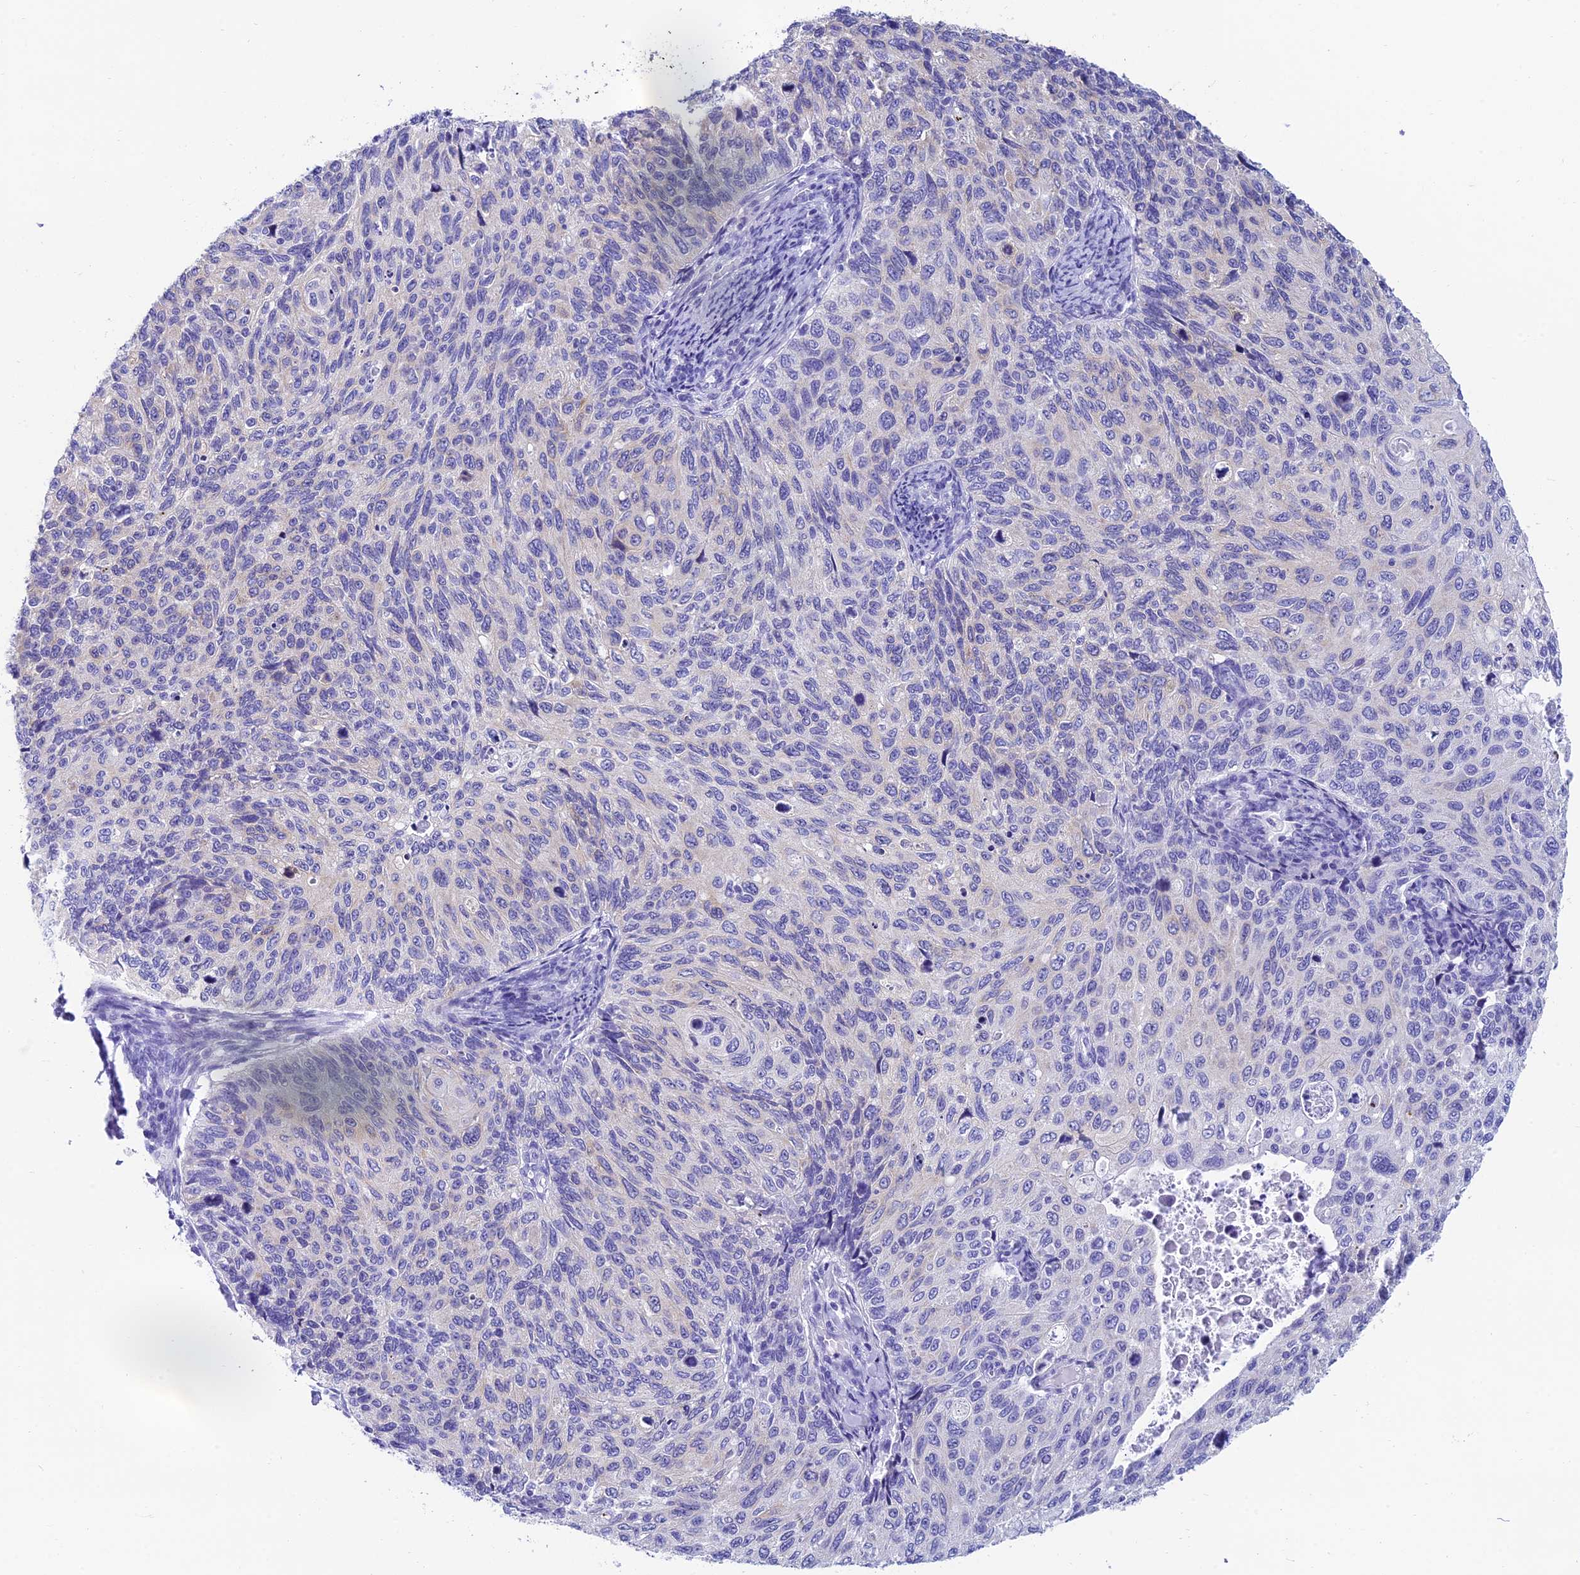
{"staining": {"intensity": "negative", "quantity": "none", "location": "none"}, "tissue": "cervical cancer", "cell_type": "Tumor cells", "image_type": "cancer", "snomed": [{"axis": "morphology", "description": "Squamous cell carcinoma, NOS"}, {"axis": "topography", "description": "Cervix"}], "caption": "Human cervical cancer (squamous cell carcinoma) stained for a protein using immunohistochemistry (IHC) exhibits no expression in tumor cells.", "gene": "REEP4", "patient": {"sex": "female", "age": 70}}